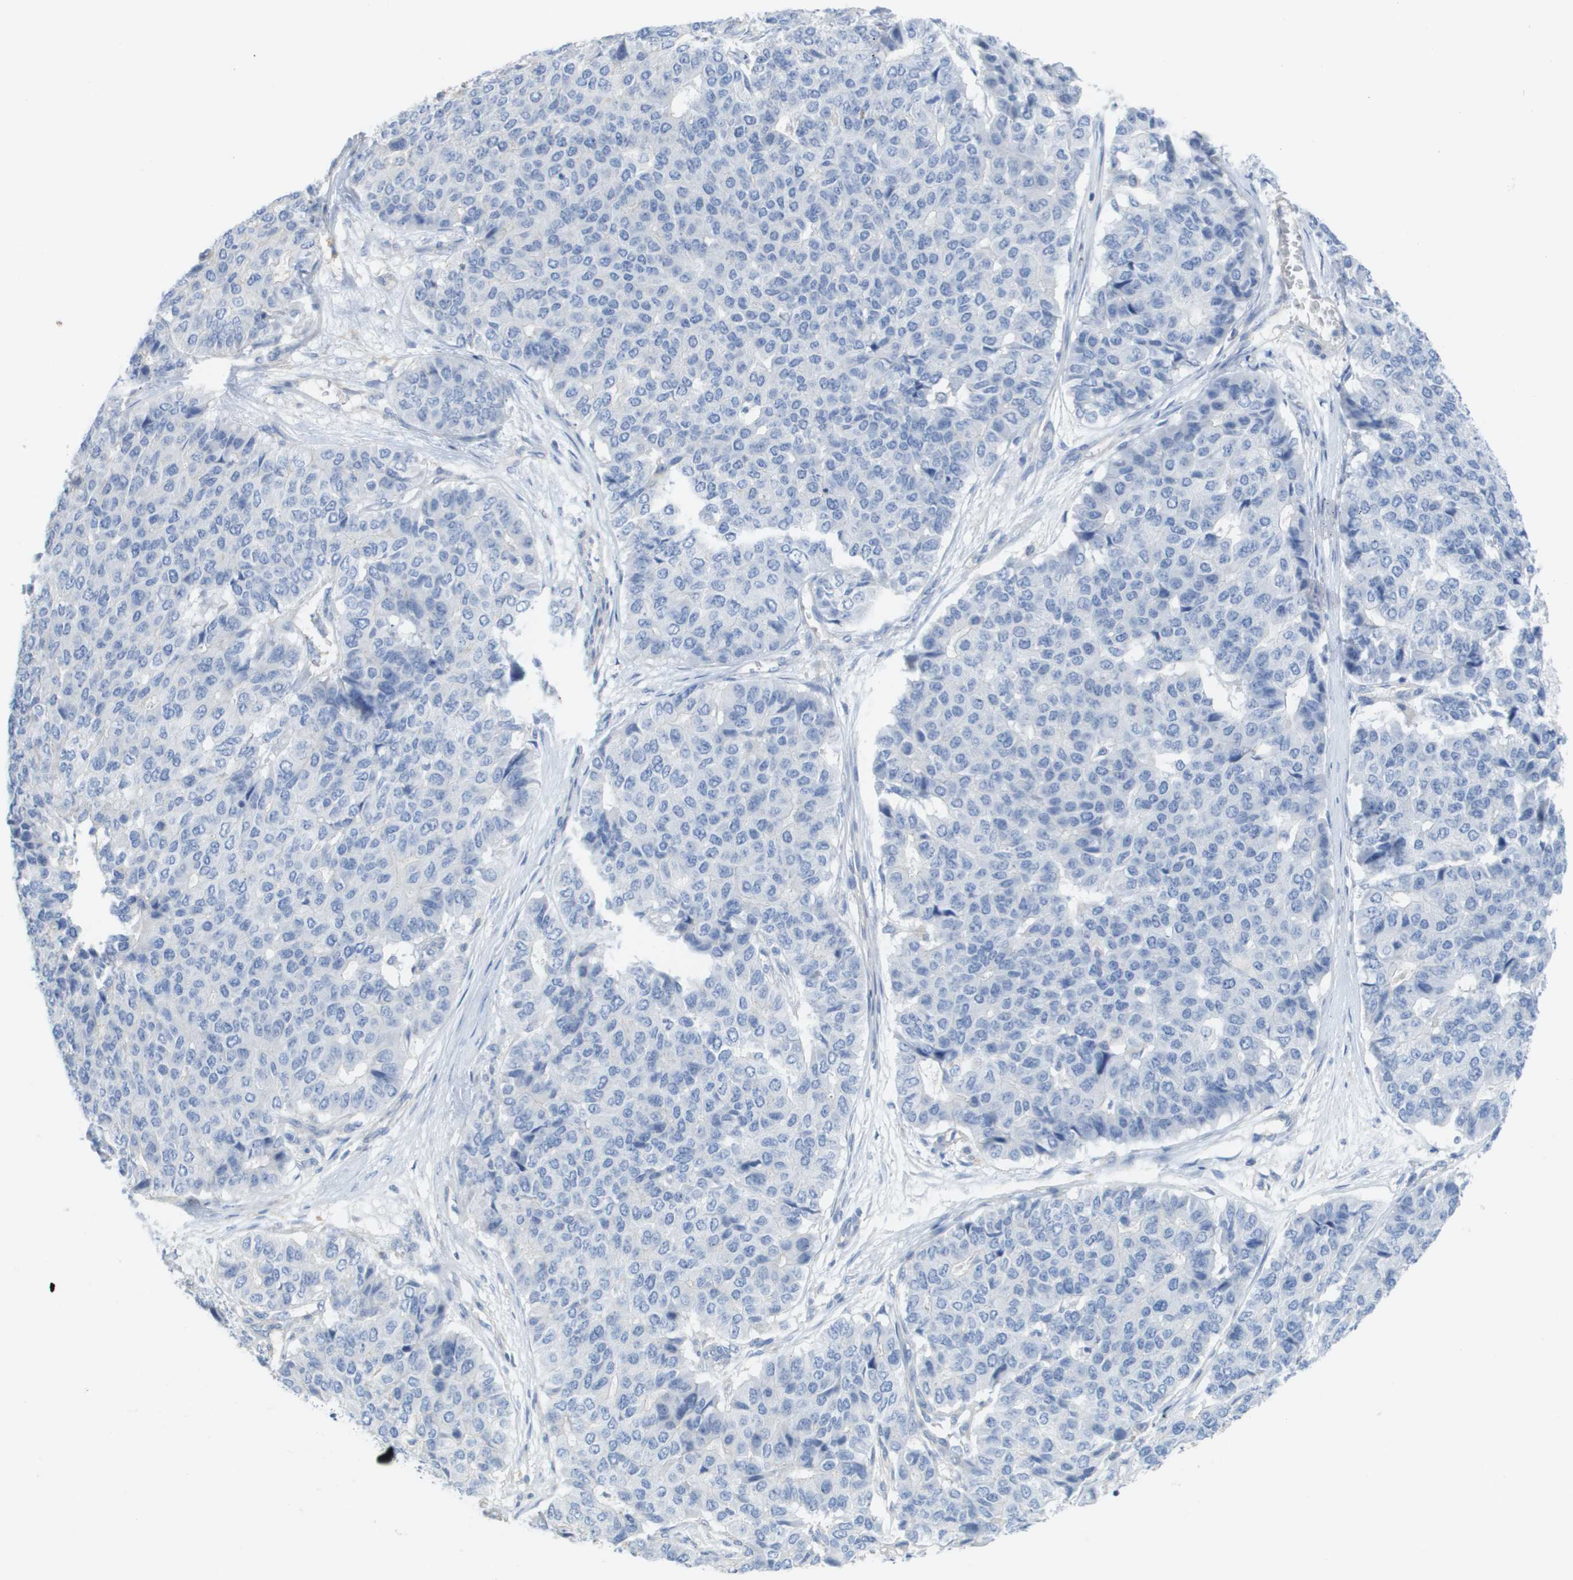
{"staining": {"intensity": "negative", "quantity": "none", "location": "none"}, "tissue": "pancreatic cancer", "cell_type": "Tumor cells", "image_type": "cancer", "snomed": [{"axis": "morphology", "description": "Adenocarcinoma, NOS"}, {"axis": "topography", "description": "Pancreas"}], "caption": "This is a image of immunohistochemistry staining of pancreatic cancer (adenocarcinoma), which shows no staining in tumor cells.", "gene": "MYL3", "patient": {"sex": "male", "age": 50}}